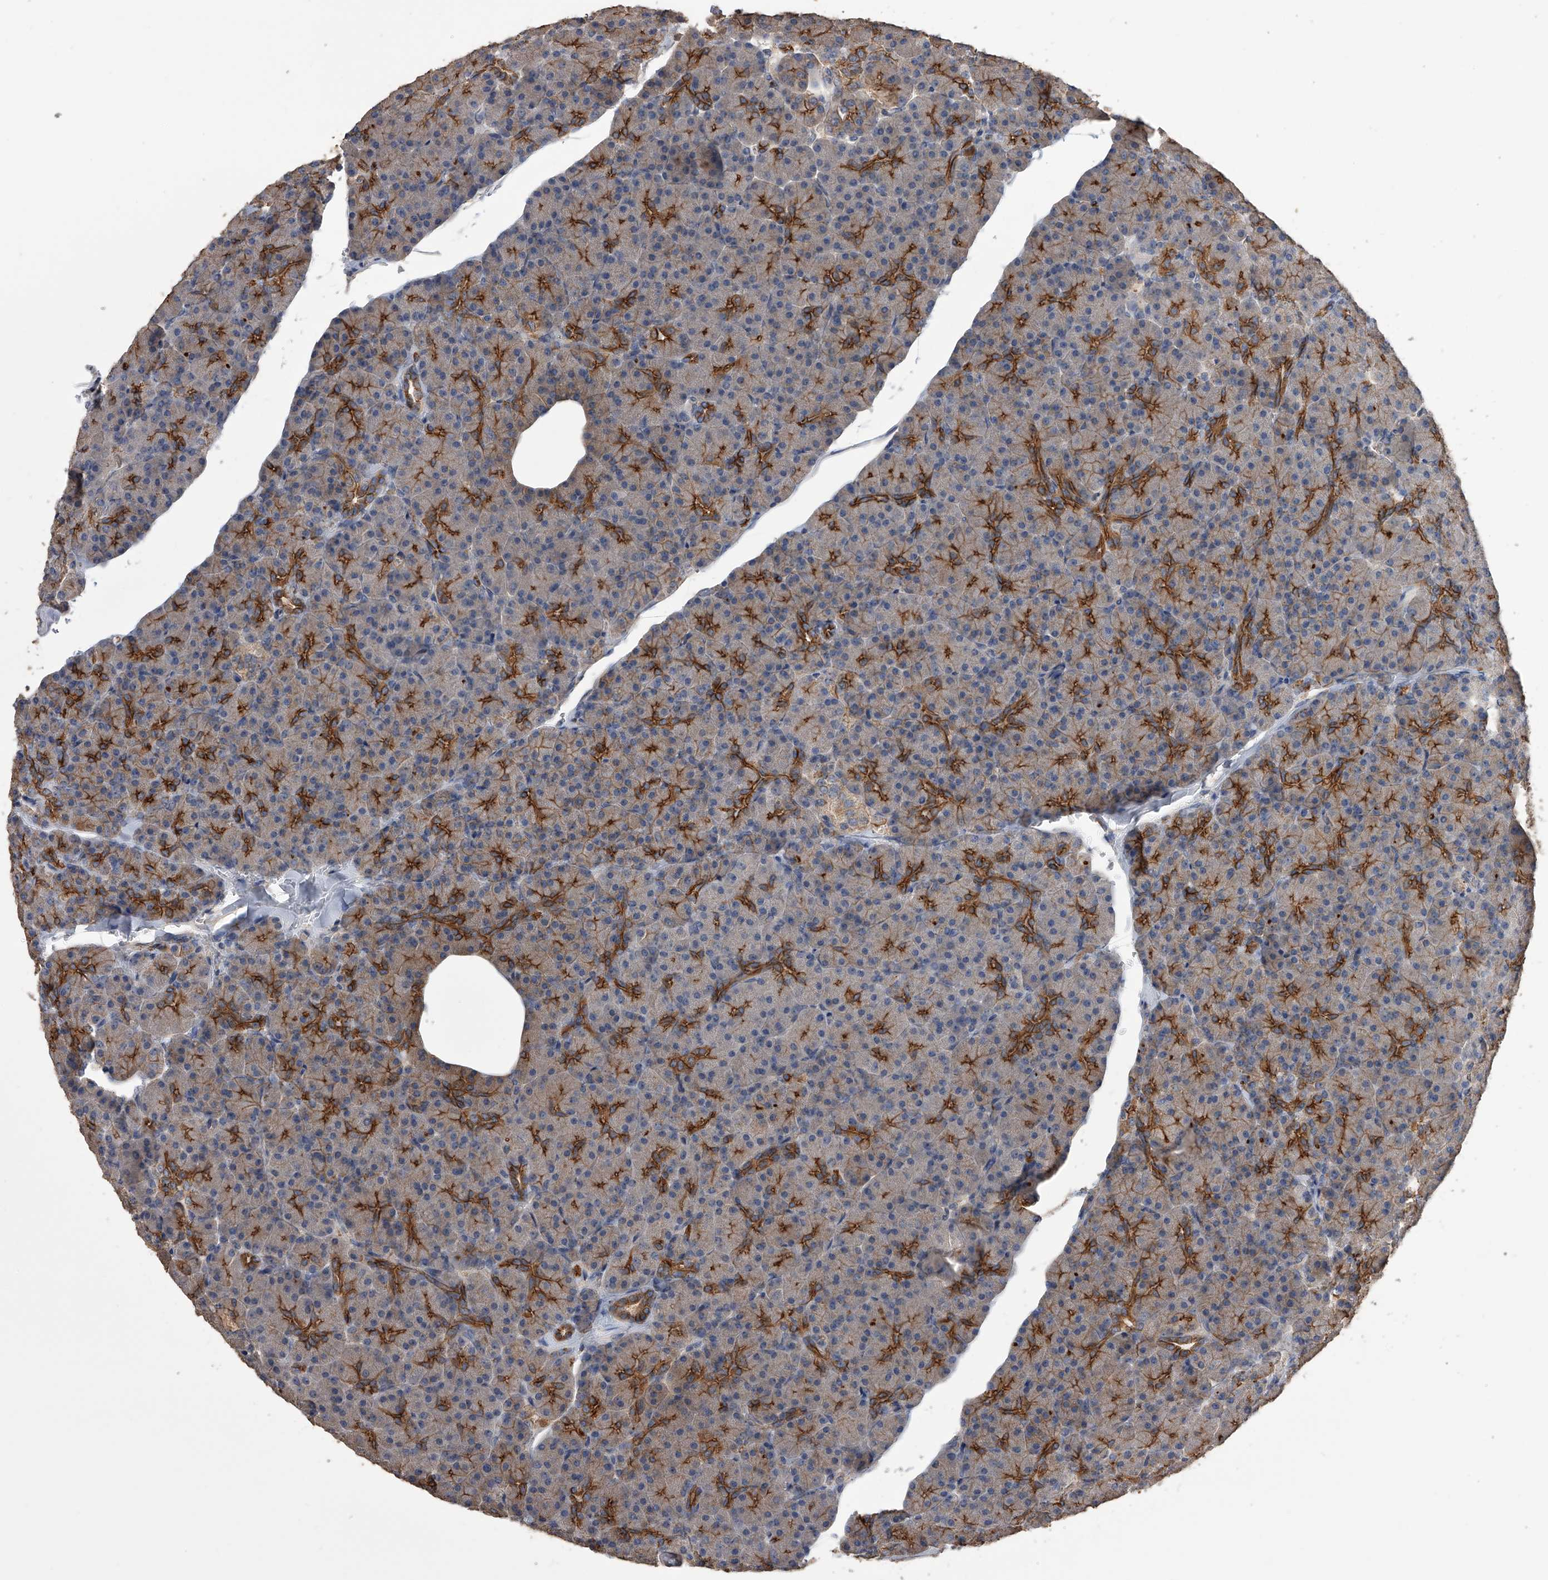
{"staining": {"intensity": "strong", "quantity": "25%-75%", "location": "cytoplasmic/membranous"}, "tissue": "pancreas", "cell_type": "Exocrine glandular cells", "image_type": "normal", "snomed": [{"axis": "morphology", "description": "Normal tissue, NOS"}, {"axis": "topography", "description": "Pancreas"}], "caption": "Exocrine glandular cells demonstrate strong cytoplasmic/membranous positivity in approximately 25%-75% of cells in unremarkable pancreas.", "gene": "ZNF343", "patient": {"sex": "female", "age": 43}}